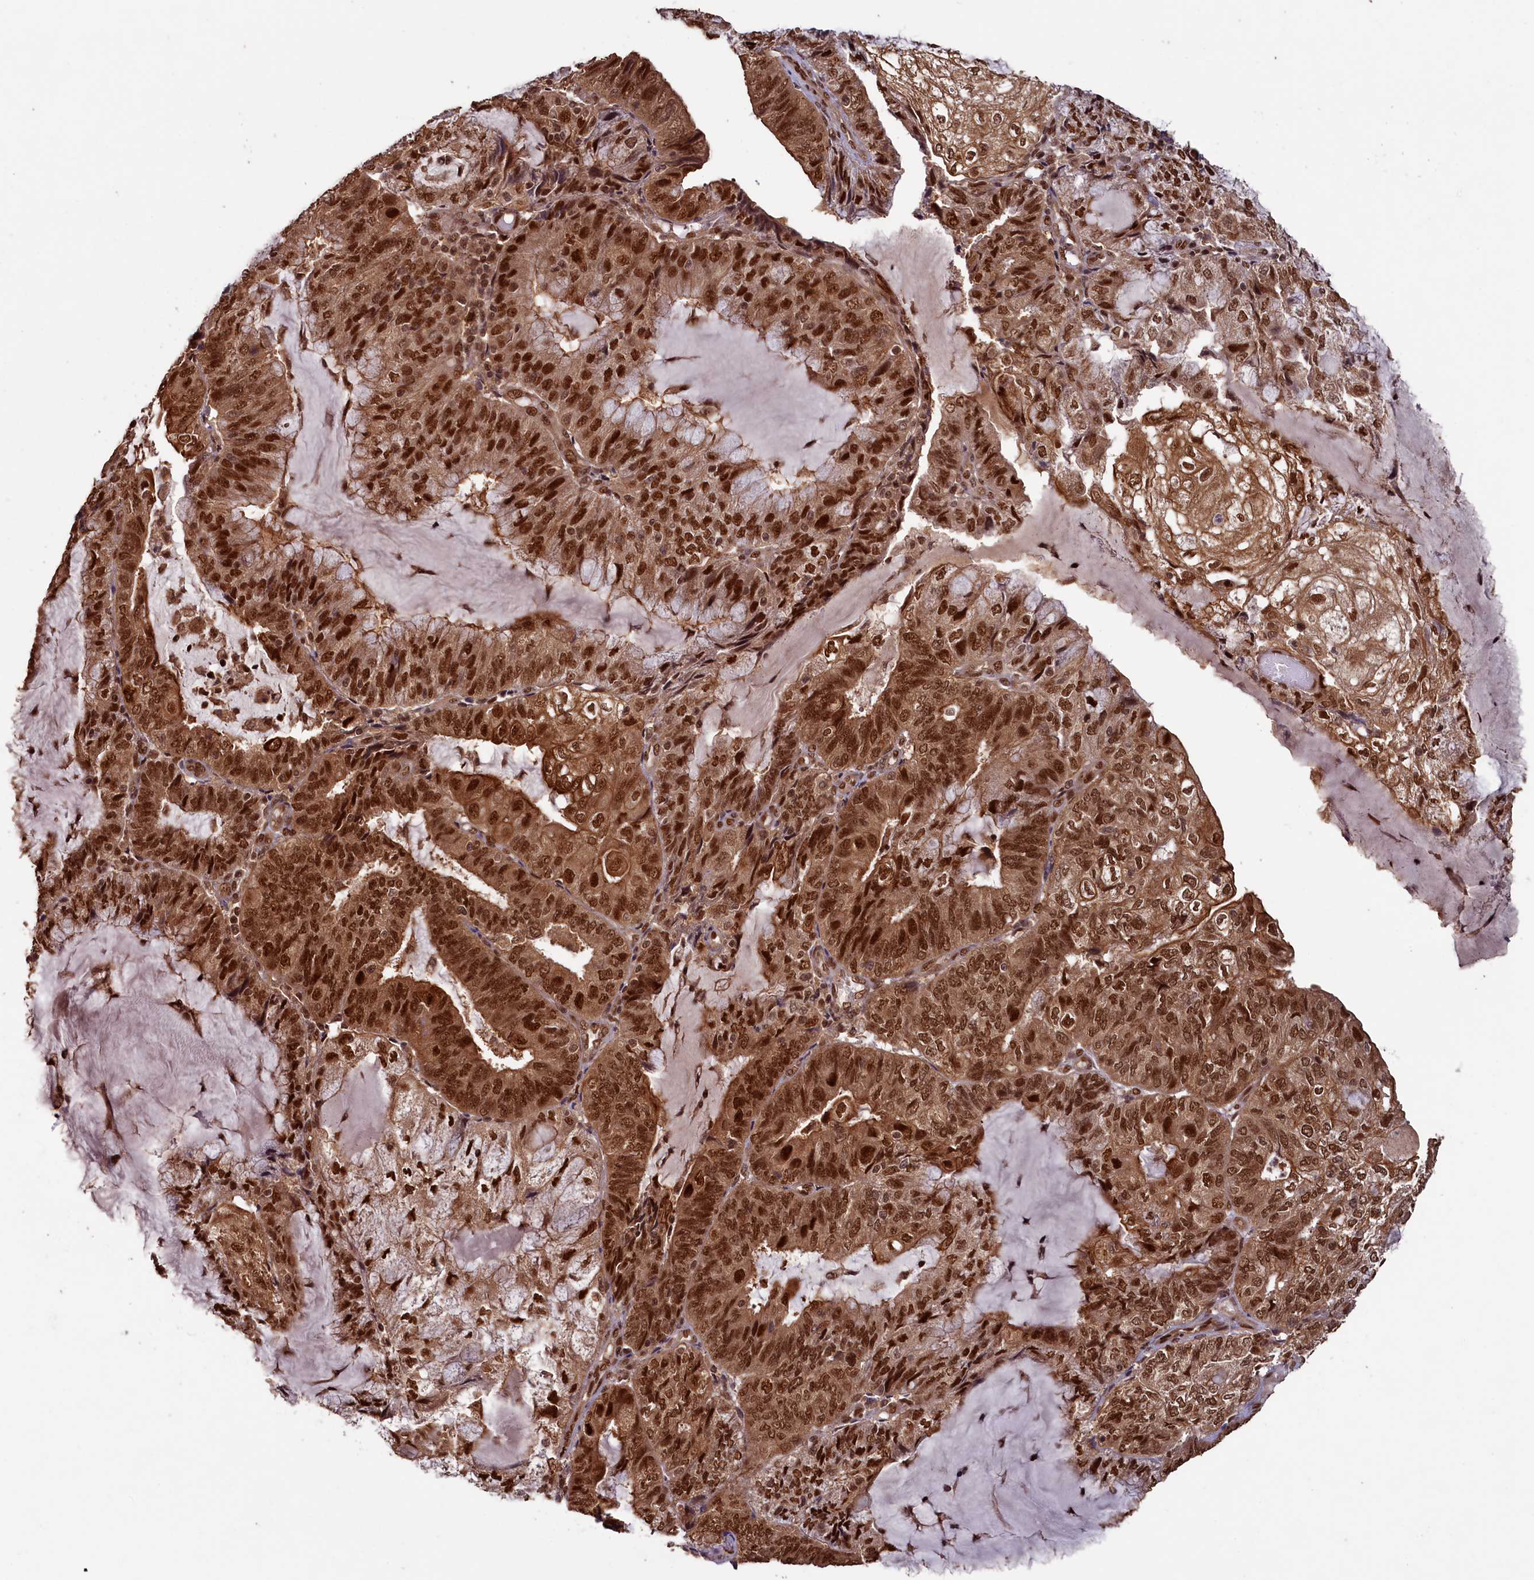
{"staining": {"intensity": "strong", "quantity": ">75%", "location": "cytoplasmic/membranous,nuclear"}, "tissue": "endometrial cancer", "cell_type": "Tumor cells", "image_type": "cancer", "snomed": [{"axis": "morphology", "description": "Adenocarcinoma, NOS"}, {"axis": "topography", "description": "Endometrium"}], "caption": "Strong cytoplasmic/membranous and nuclear protein staining is seen in approximately >75% of tumor cells in adenocarcinoma (endometrial).", "gene": "NAE1", "patient": {"sex": "female", "age": 81}}